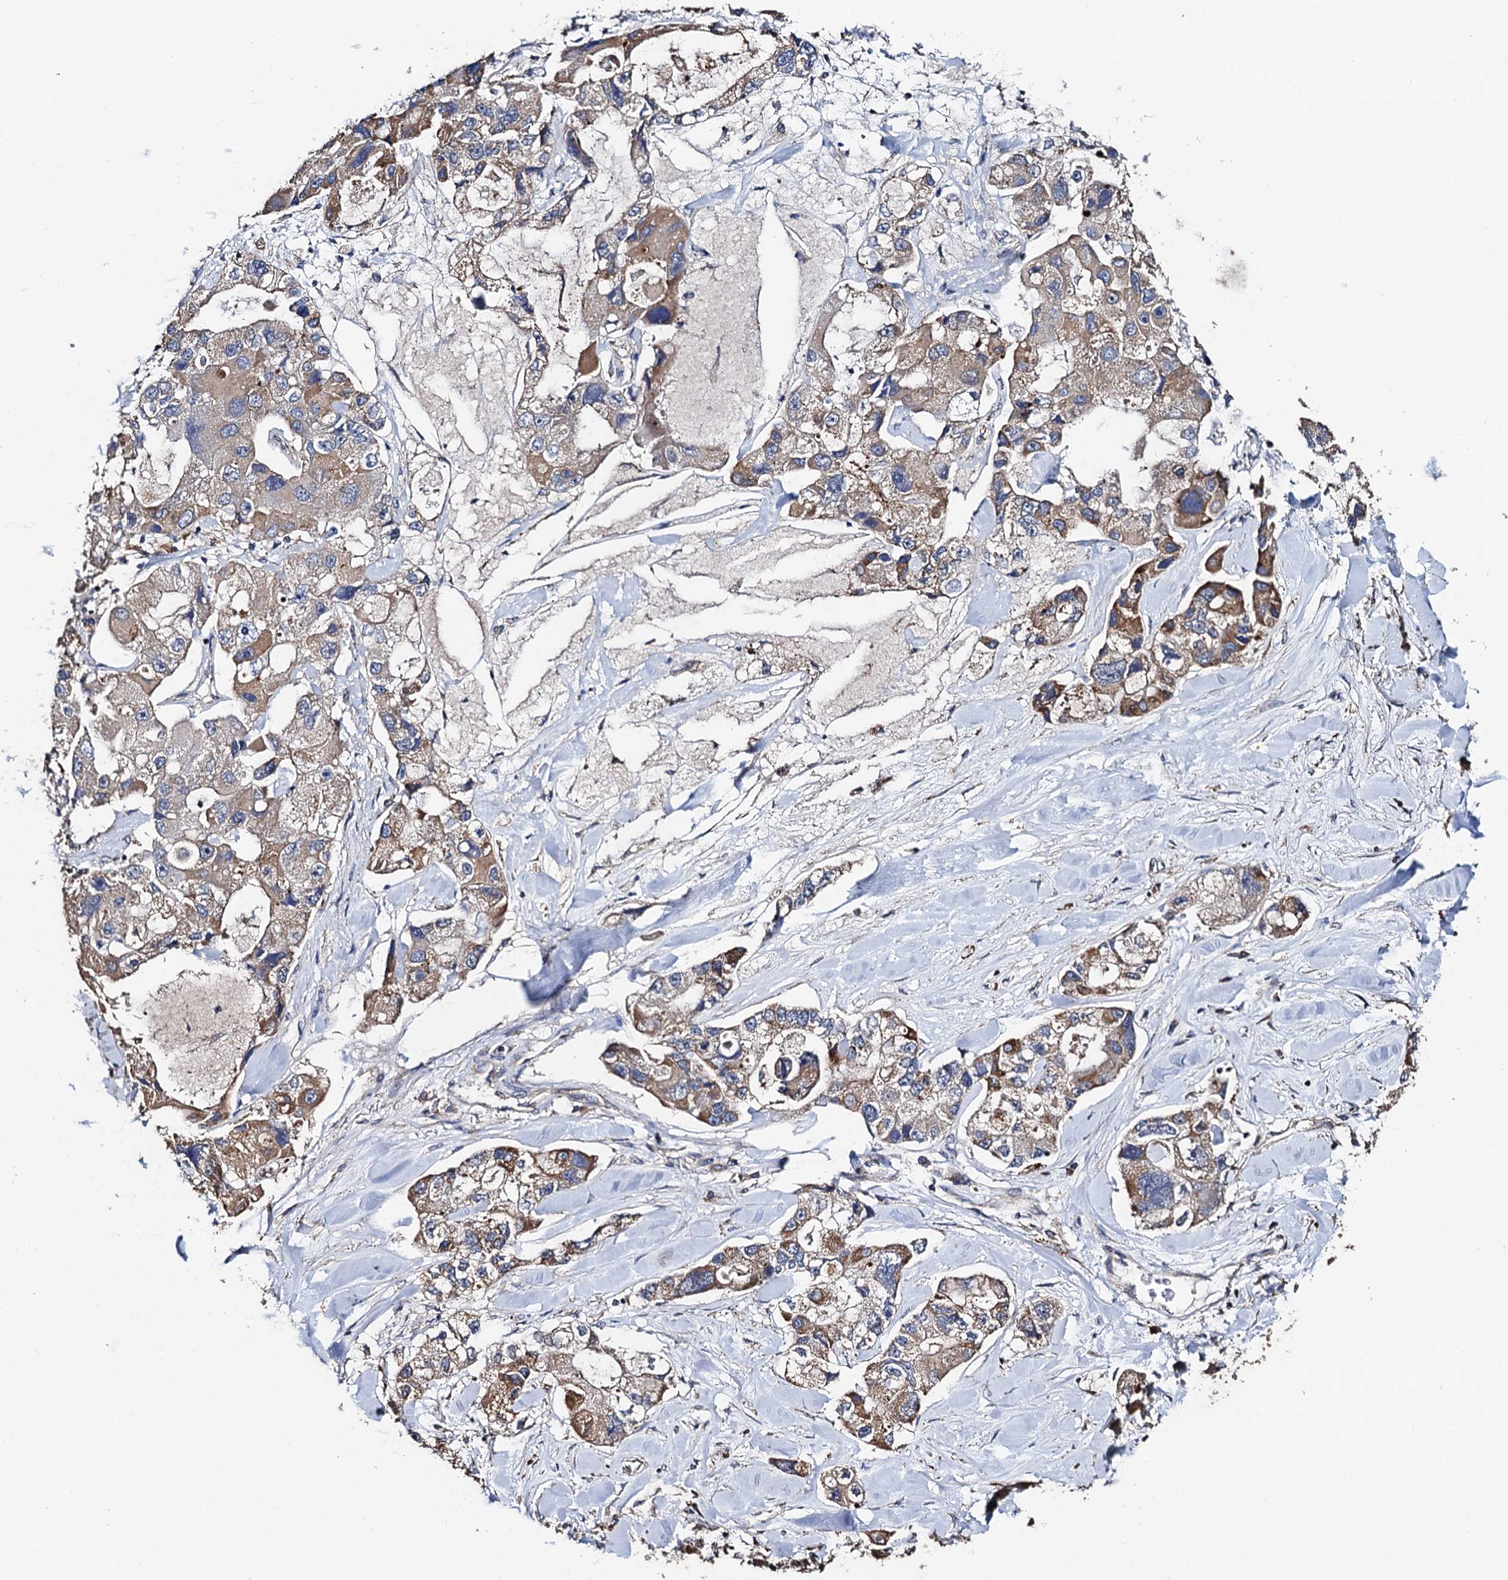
{"staining": {"intensity": "moderate", "quantity": "25%-75%", "location": "cytoplasmic/membranous"}, "tissue": "lung cancer", "cell_type": "Tumor cells", "image_type": "cancer", "snomed": [{"axis": "morphology", "description": "Adenocarcinoma, NOS"}, {"axis": "topography", "description": "Lung"}], "caption": "Lung adenocarcinoma tissue exhibits moderate cytoplasmic/membranous staining in approximately 25%-75% of tumor cells", "gene": "PPTC7", "patient": {"sex": "female", "age": 54}}